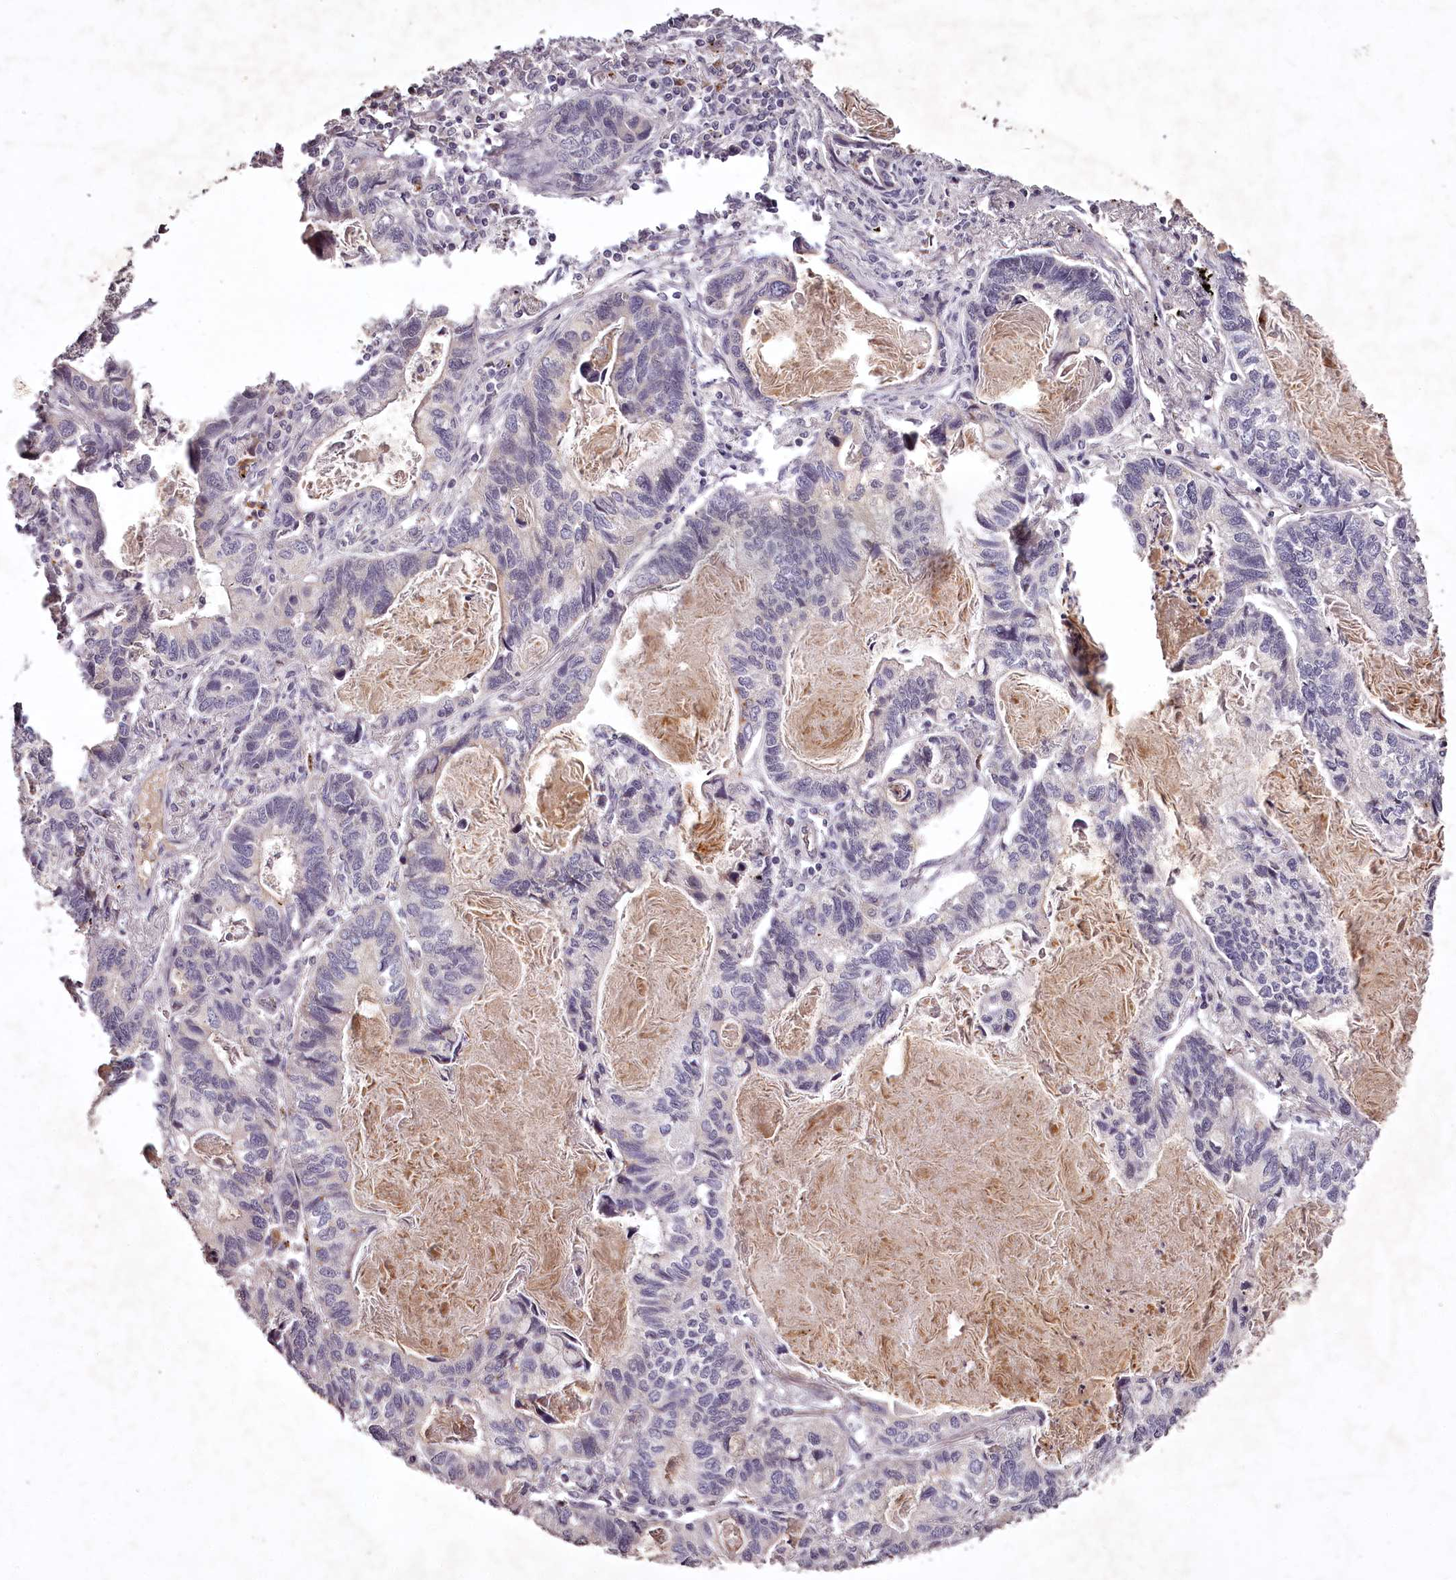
{"staining": {"intensity": "negative", "quantity": "none", "location": "none"}, "tissue": "lung cancer", "cell_type": "Tumor cells", "image_type": "cancer", "snomed": [{"axis": "morphology", "description": "Adenocarcinoma, NOS"}, {"axis": "topography", "description": "Lung"}], "caption": "Human adenocarcinoma (lung) stained for a protein using IHC demonstrates no staining in tumor cells.", "gene": "RBMXL2", "patient": {"sex": "male", "age": 67}}